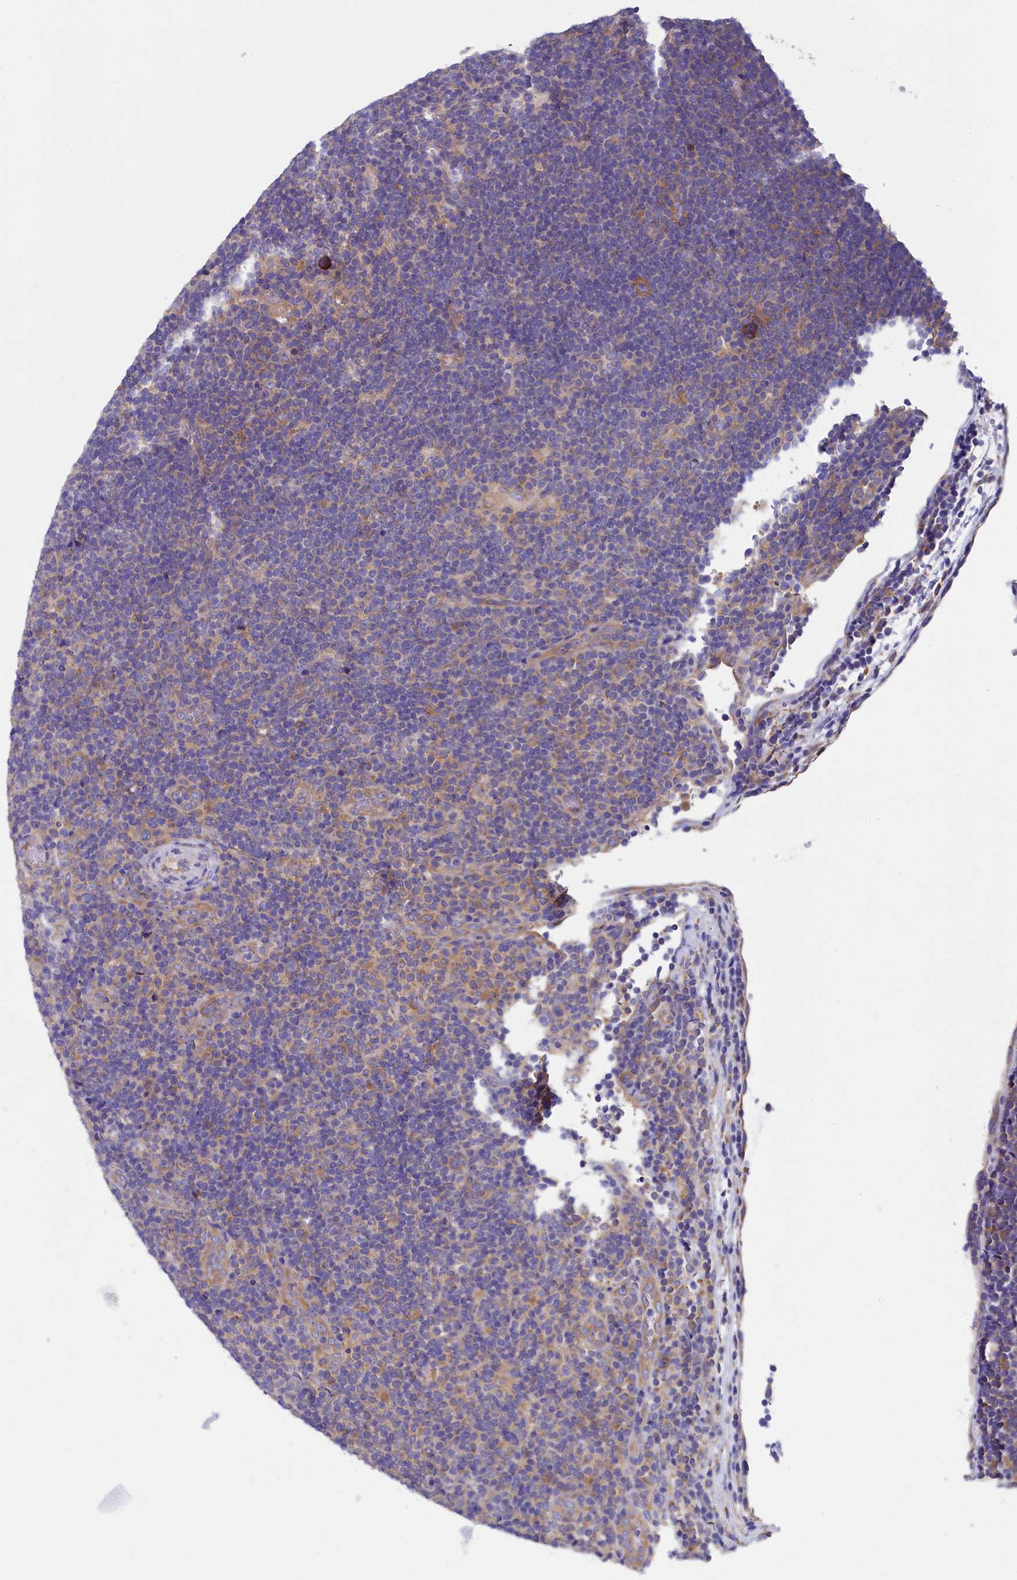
{"staining": {"intensity": "moderate", "quantity": "25%-75%", "location": "cytoplasmic/membranous"}, "tissue": "lymphoma", "cell_type": "Tumor cells", "image_type": "cancer", "snomed": [{"axis": "morphology", "description": "Hodgkin's disease, NOS"}, {"axis": "topography", "description": "Lymph node"}], "caption": "An immunohistochemistry image of neoplastic tissue is shown. Protein staining in brown shows moderate cytoplasmic/membranous positivity in lymphoma within tumor cells.", "gene": "QARS1", "patient": {"sex": "female", "age": 57}}